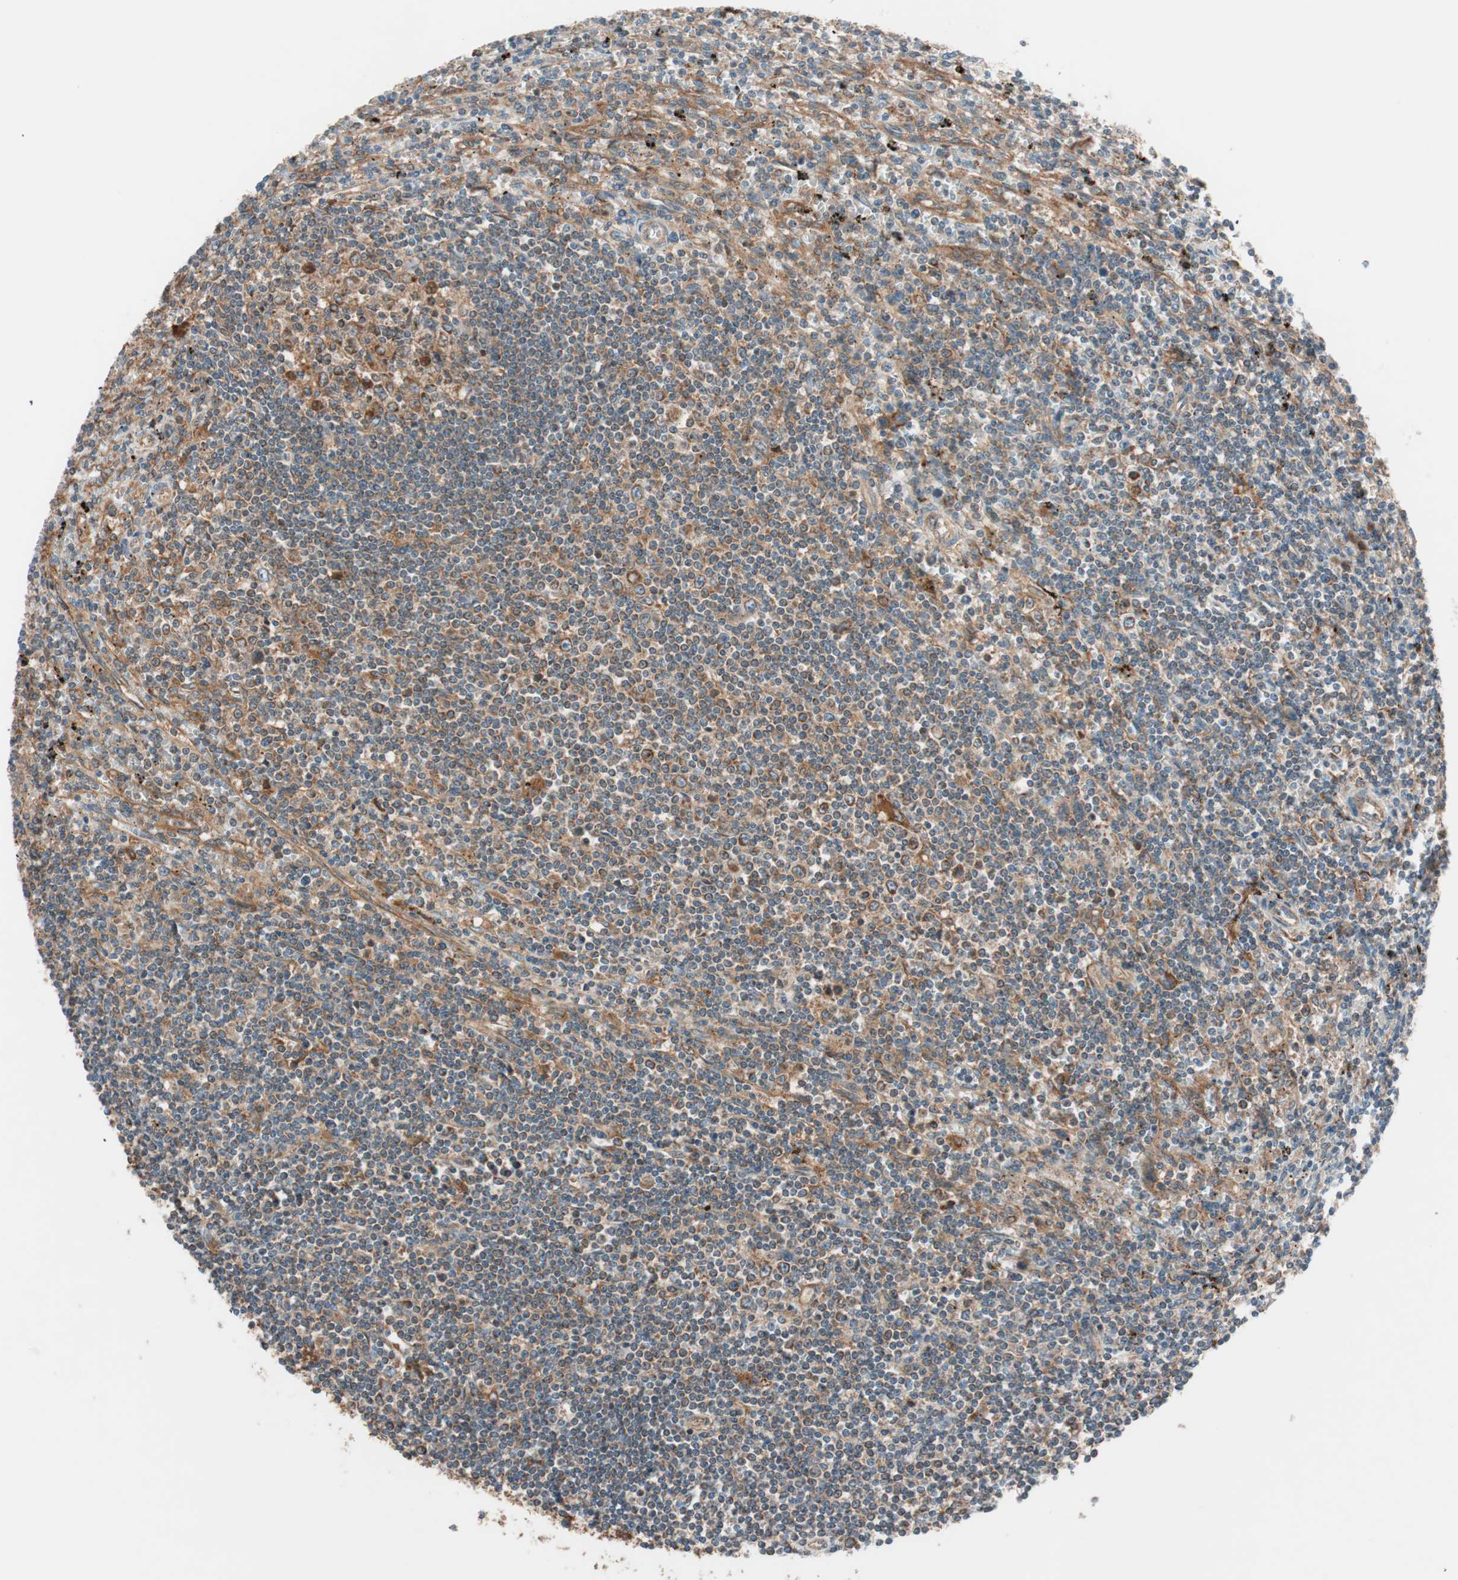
{"staining": {"intensity": "moderate", "quantity": ">75%", "location": "cytoplasmic/membranous"}, "tissue": "lymphoma", "cell_type": "Tumor cells", "image_type": "cancer", "snomed": [{"axis": "morphology", "description": "Malignant lymphoma, non-Hodgkin's type, Low grade"}, {"axis": "topography", "description": "Spleen"}], "caption": "High-magnification brightfield microscopy of lymphoma stained with DAB (3,3'-diaminobenzidine) (brown) and counterstained with hematoxylin (blue). tumor cells exhibit moderate cytoplasmic/membranous expression is present in about>75% of cells.", "gene": "RAB5A", "patient": {"sex": "male", "age": 76}}